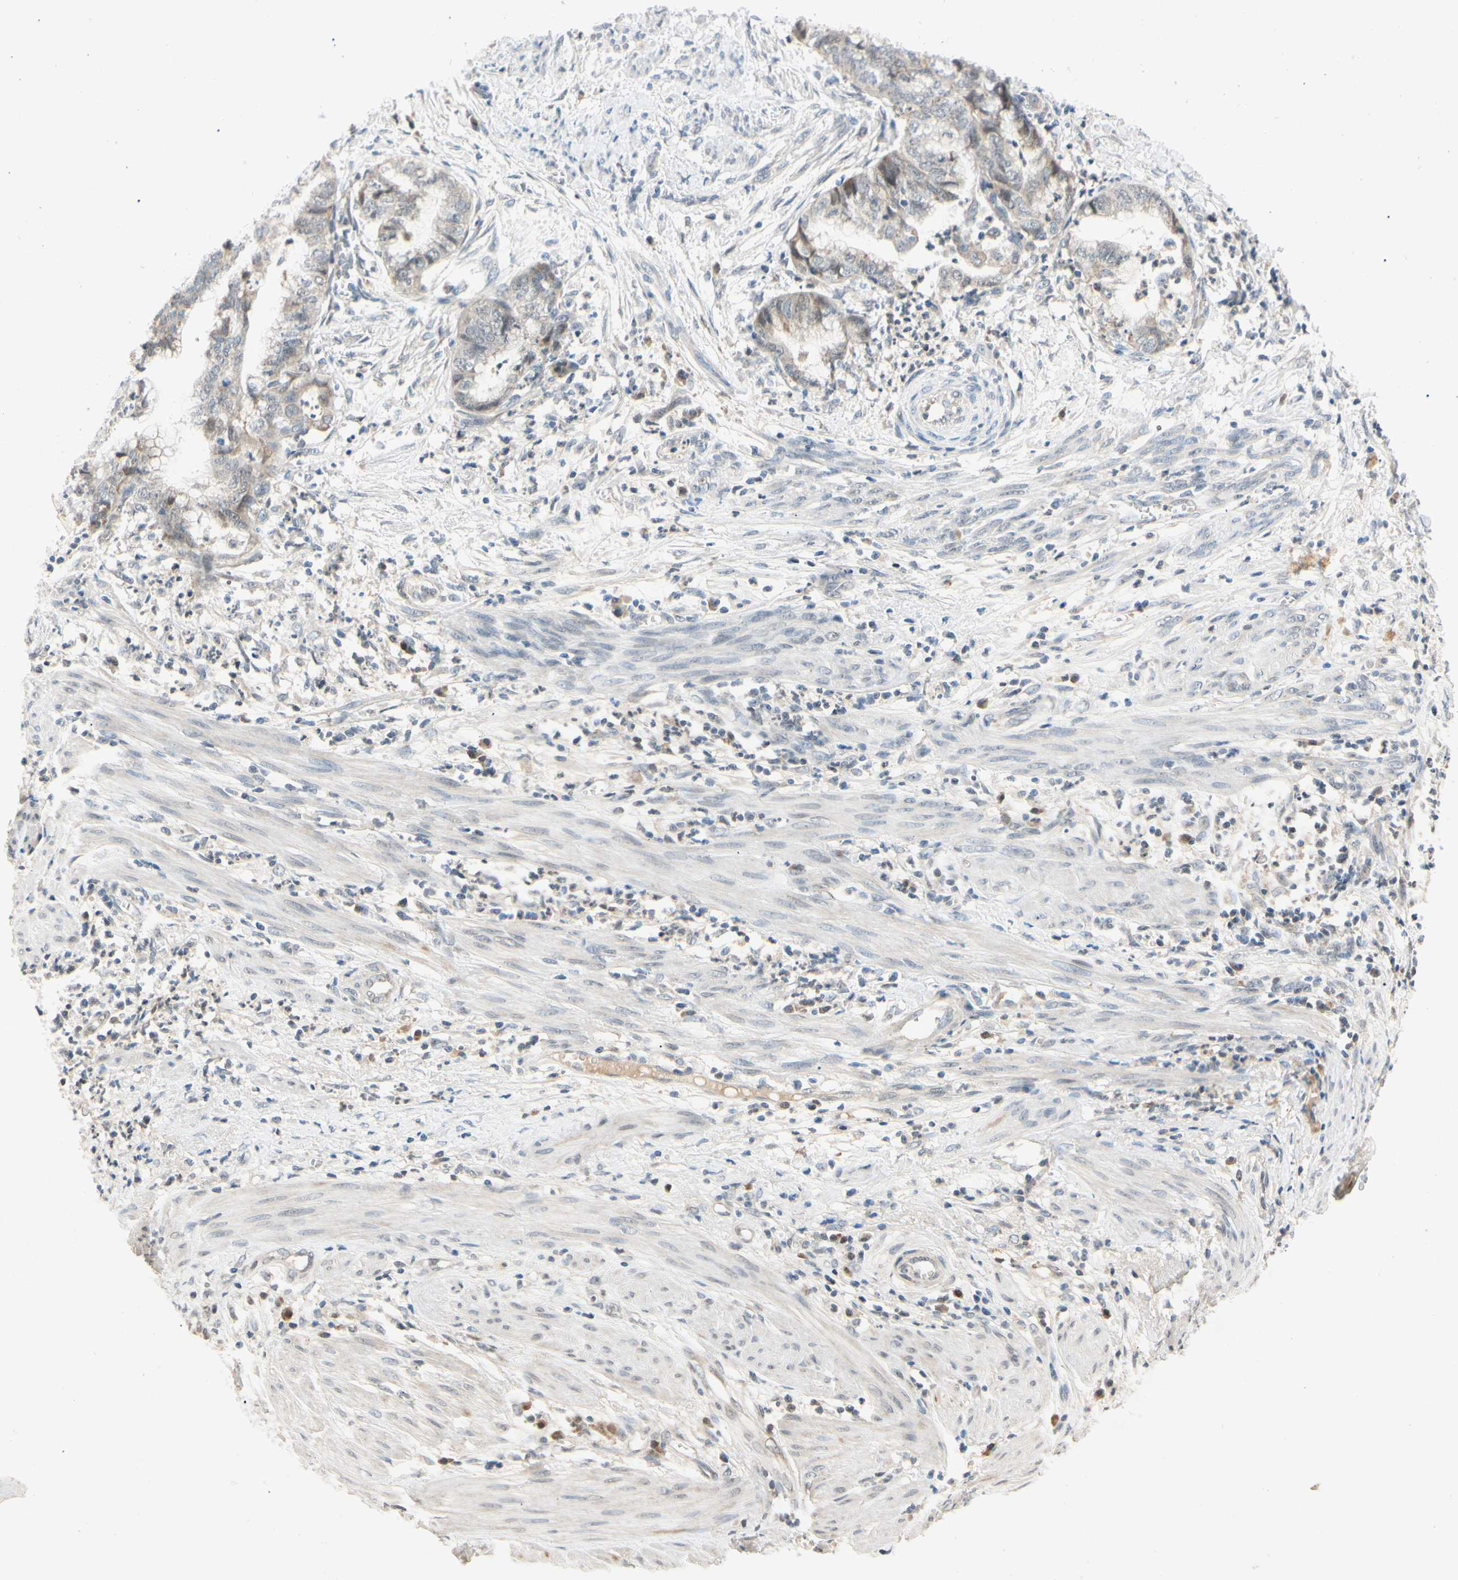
{"staining": {"intensity": "negative", "quantity": "none", "location": "none"}, "tissue": "endometrial cancer", "cell_type": "Tumor cells", "image_type": "cancer", "snomed": [{"axis": "morphology", "description": "Necrosis, NOS"}, {"axis": "morphology", "description": "Adenocarcinoma, NOS"}, {"axis": "topography", "description": "Endometrium"}], "caption": "Tumor cells are negative for protein expression in human endometrial cancer (adenocarcinoma). (DAB immunohistochemistry with hematoxylin counter stain).", "gene": "RIOX2", "patient": {"sex": "female", "age": 79}}